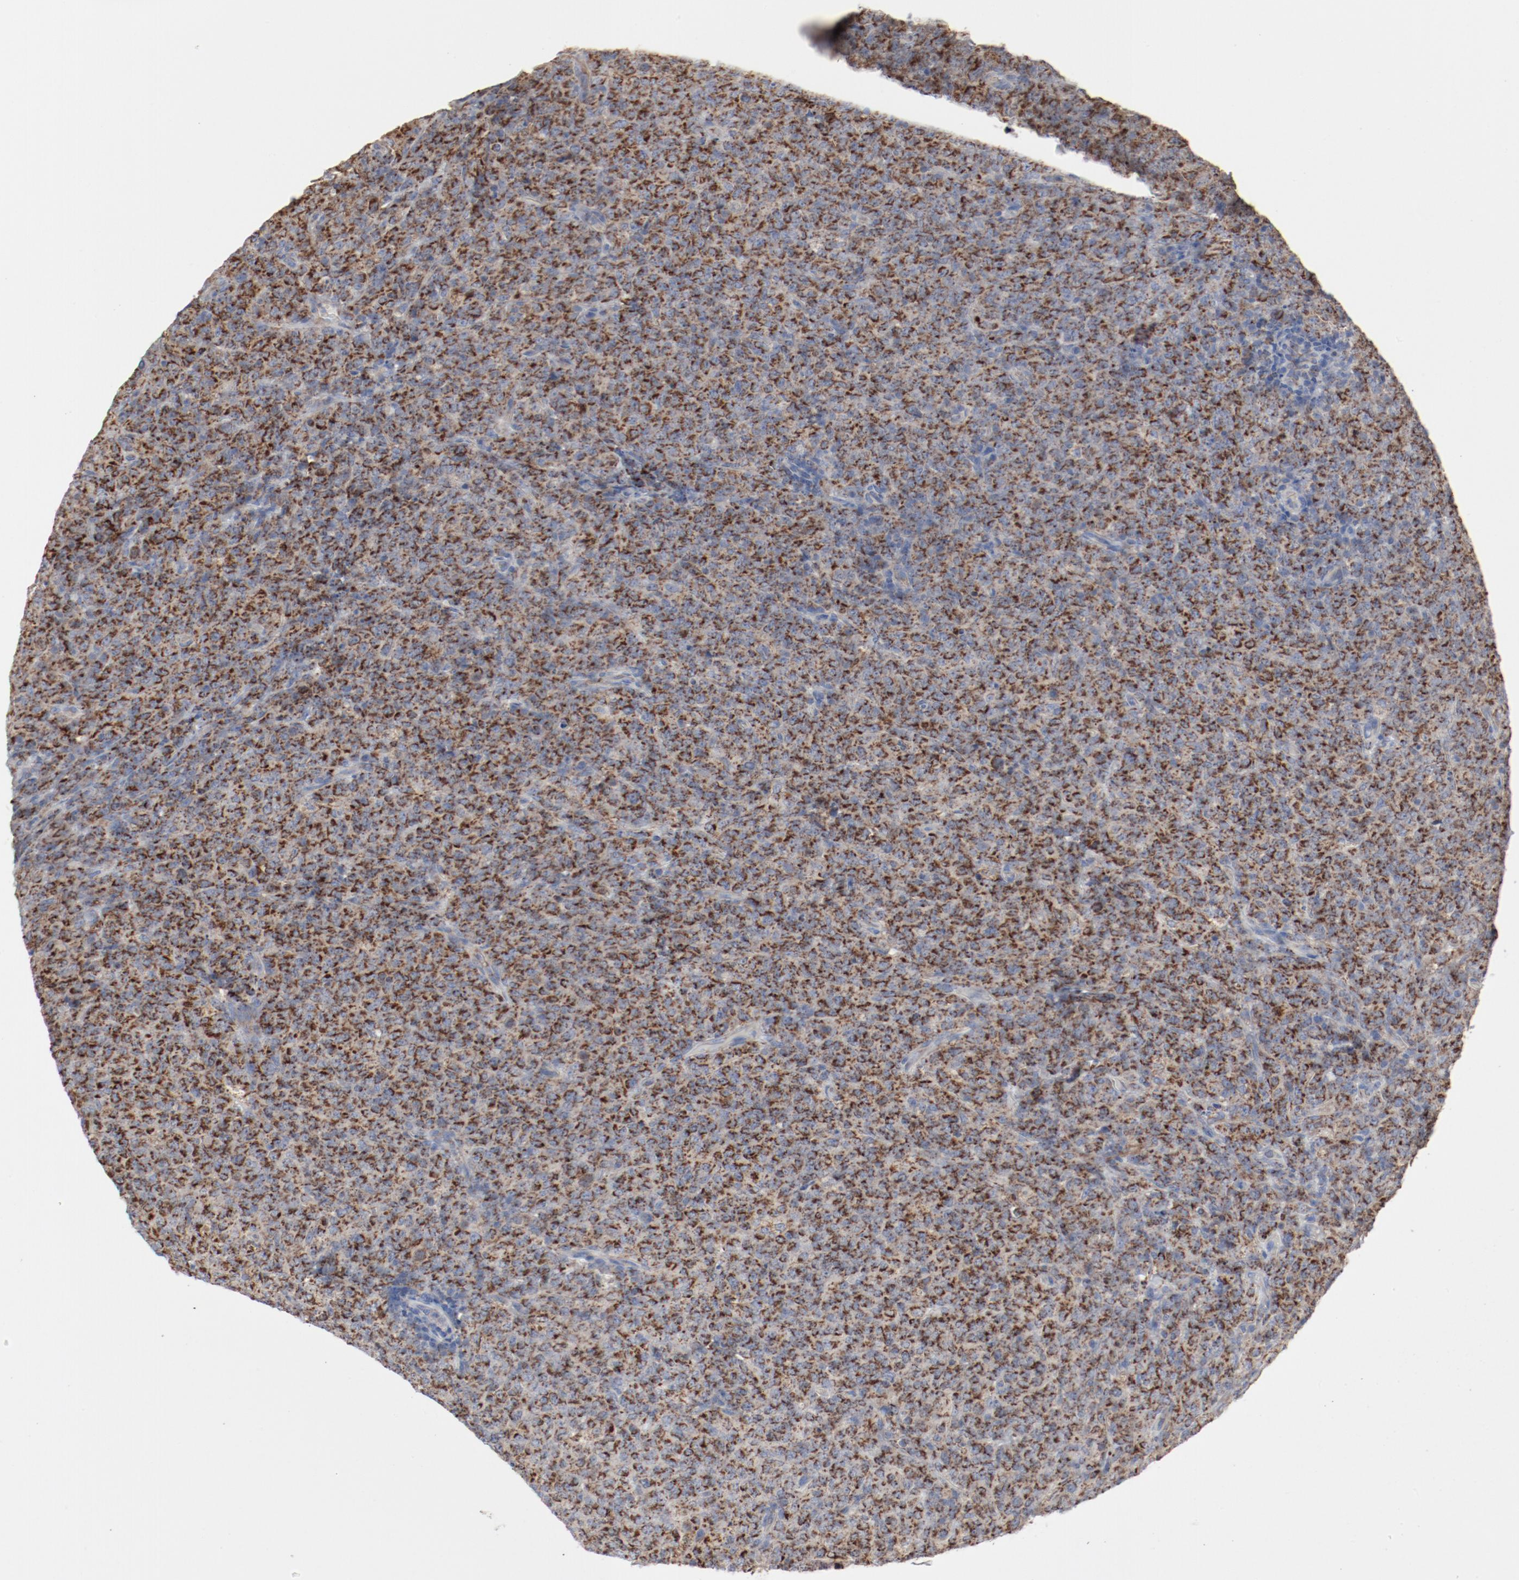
{"staining": {"intensity": "moderate", "quantity": ">75%", "location": "cytoplasmic/membranous"}, "tissue": "lymphoma", "cell_type": "Tumor cells", "image_type": "cancer", "snomed": [{"axis": "morphology", "description": "Malignant lymphoma, non-Hodgkin's type, High grade"}, {"axis": "topography", "description": "Tonsil"}], "caption": "Immunohistochemical staining of human lymphoma displays moderate cytoplasmic/membranous protein positivity in about >75% of tumor cells. (Stains: DAB in brown, nuclei in blue, Microscopy: brightfield microscopy at high magnification).", "gene": "SETD3", "patient": {"sex": "female", "age": 36}}